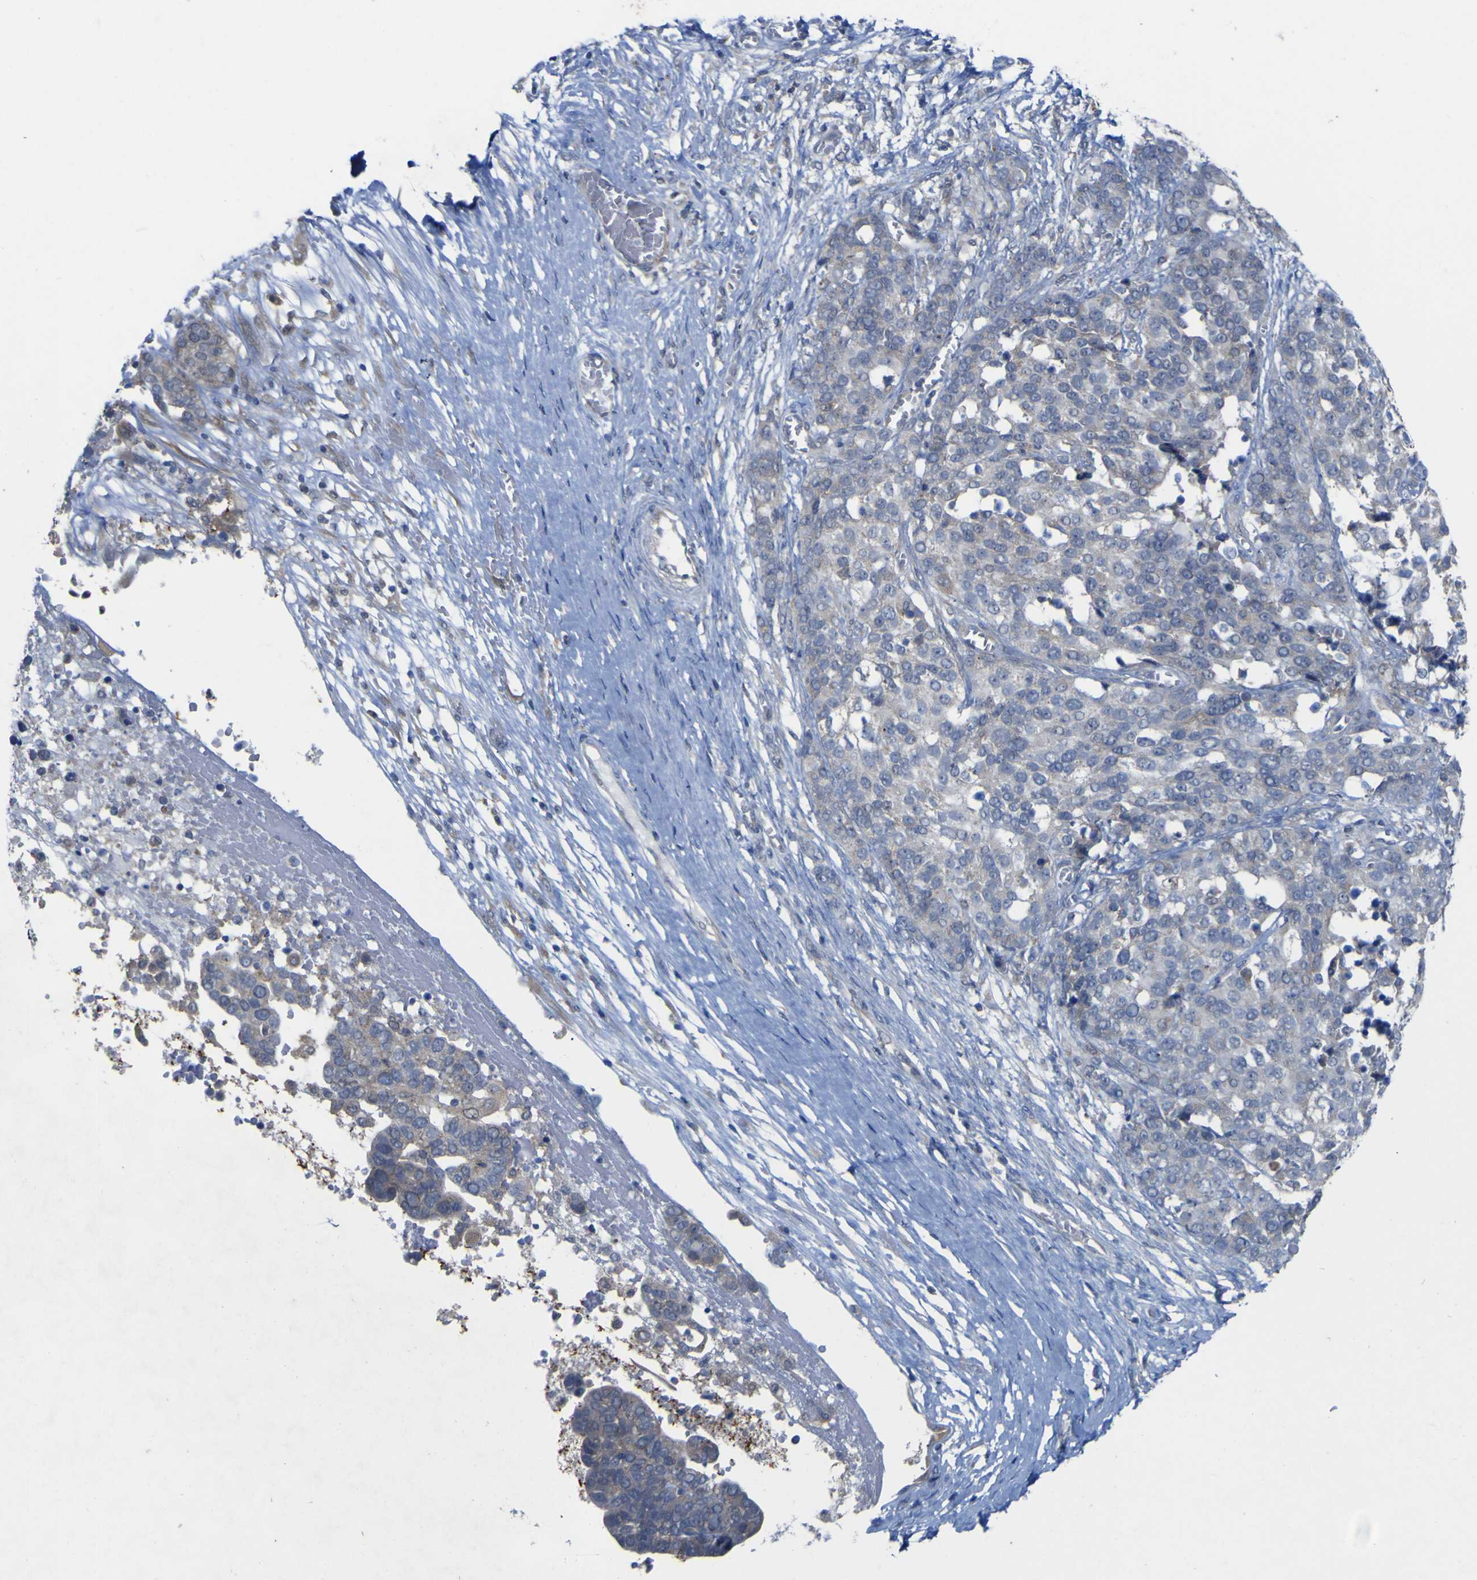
{"staining": {"intensity": "negative", "quantity": "none", "location": "none"}, "tissue": "ovarian cancer", "cell_type": "Tumor cells", "image_type": "cancer", "snomed": [{"axis": "morphology", "description": "Cystadenocarcinoma, serous, NOS"}, {"axis": "topography", "description": "Ovary"}], "caption": "IHC of ovarian cancer (serous cystadenocarcinoma) reveals no expression in tumor cells.", "gene": "TNFRSF11A", "patient": {"sex": "female", "age": 44}}